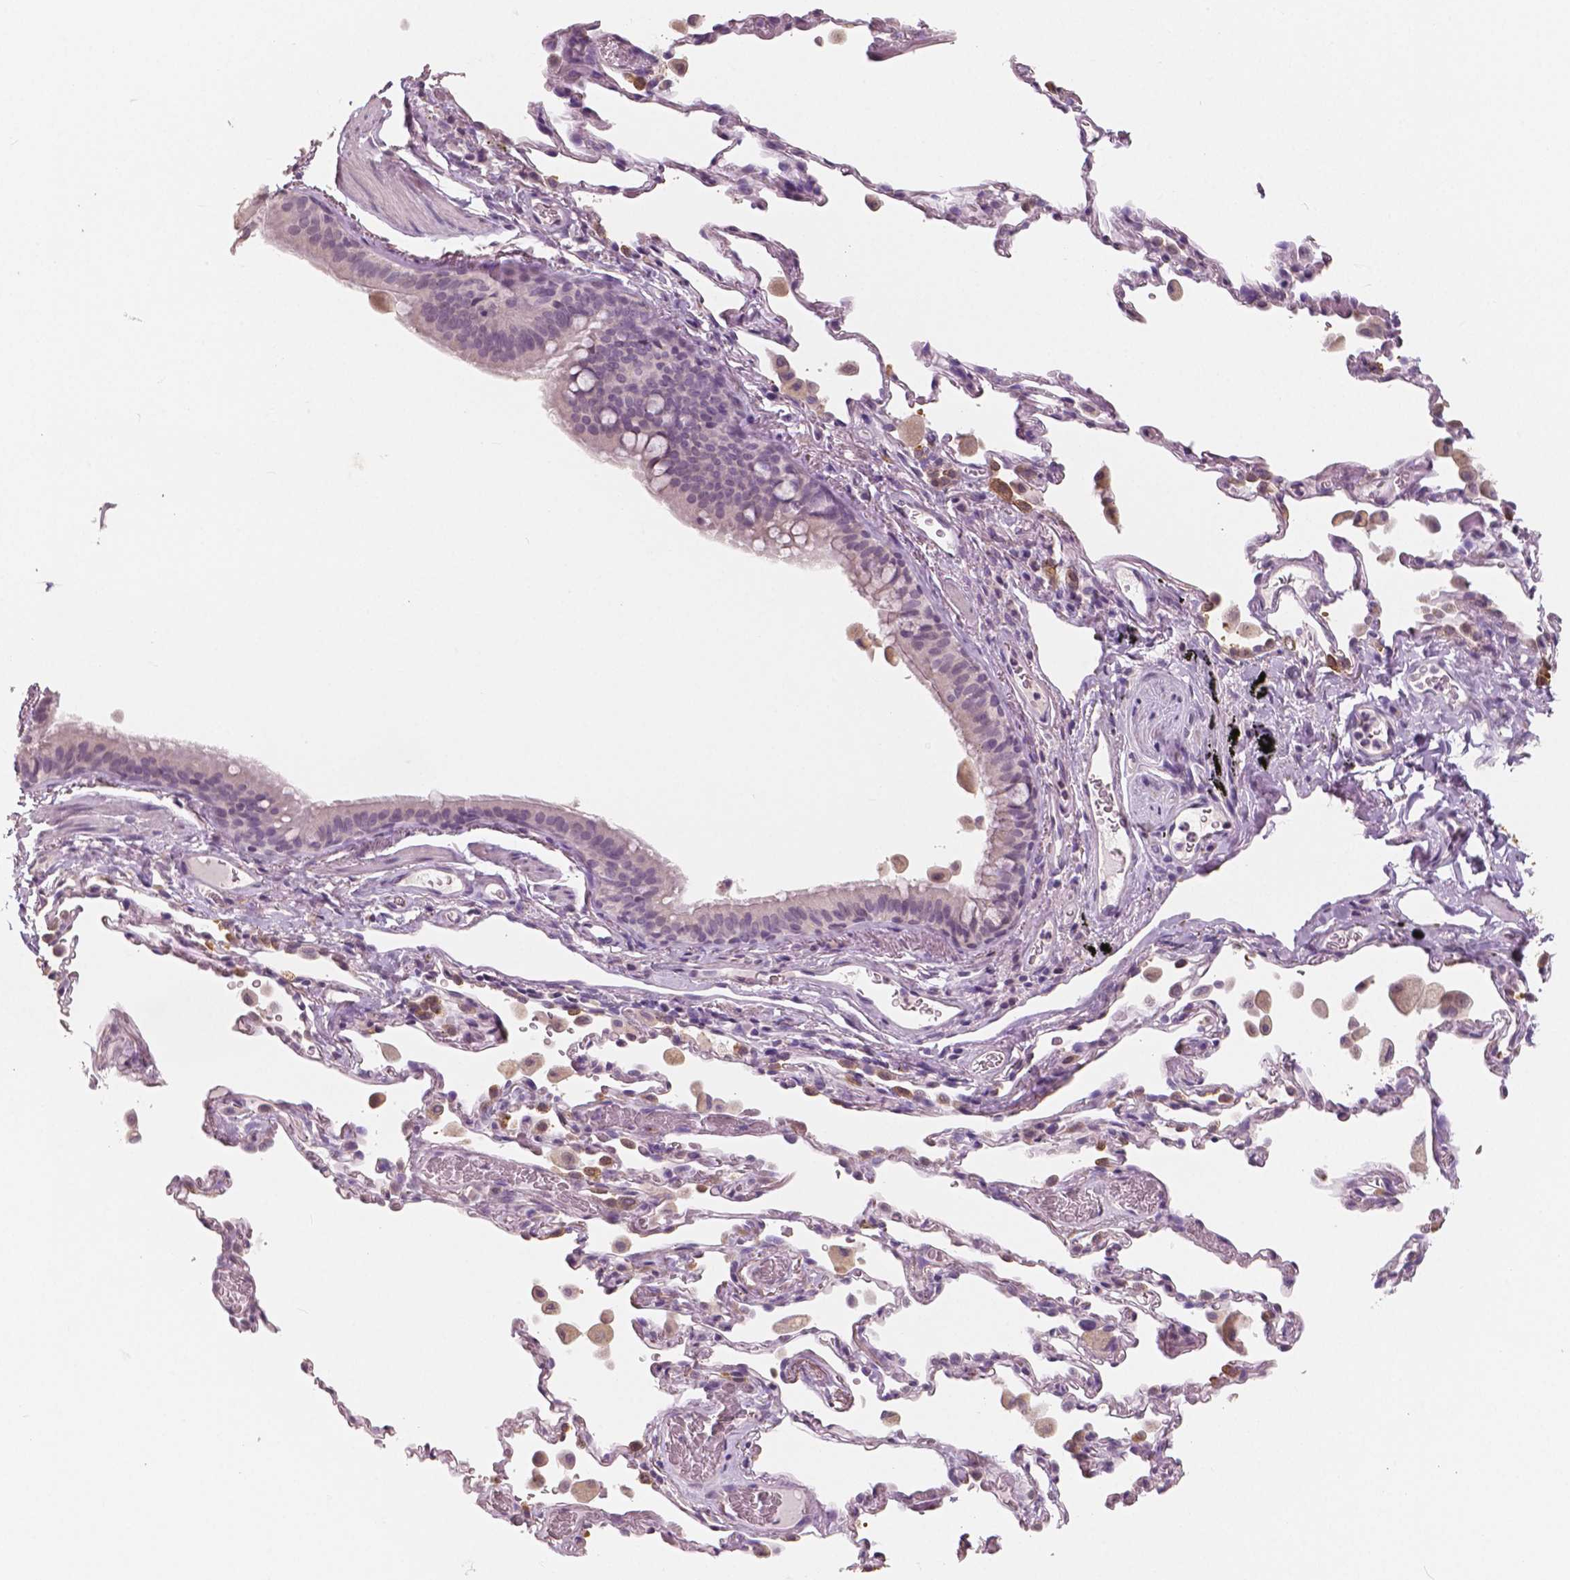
{"staining": {"intensity": "negative", "quantity": "none", "location": "none"}, "tissue": "bronchus", "cell_type": "Respiratory epithelial cells", "image_type": "normal", "snomed": [{"axis": "morphology", "description": "Normal tissue, NOS"}, {"axis": "topography", "description": "Bronchus"}, {"axis": "topography", "description": "Lung"}], "caption": "An immunohistochemistry histopathology image of benign bronchus is shown. There is no staining in respiratory epithelial cells of bronchus. (DAB immunohistochemistry (IHC) visualized using brightfield microscopy, high magnification).", "gene": "NECAB1", "patient": {"sex": "male", "age": 54}}